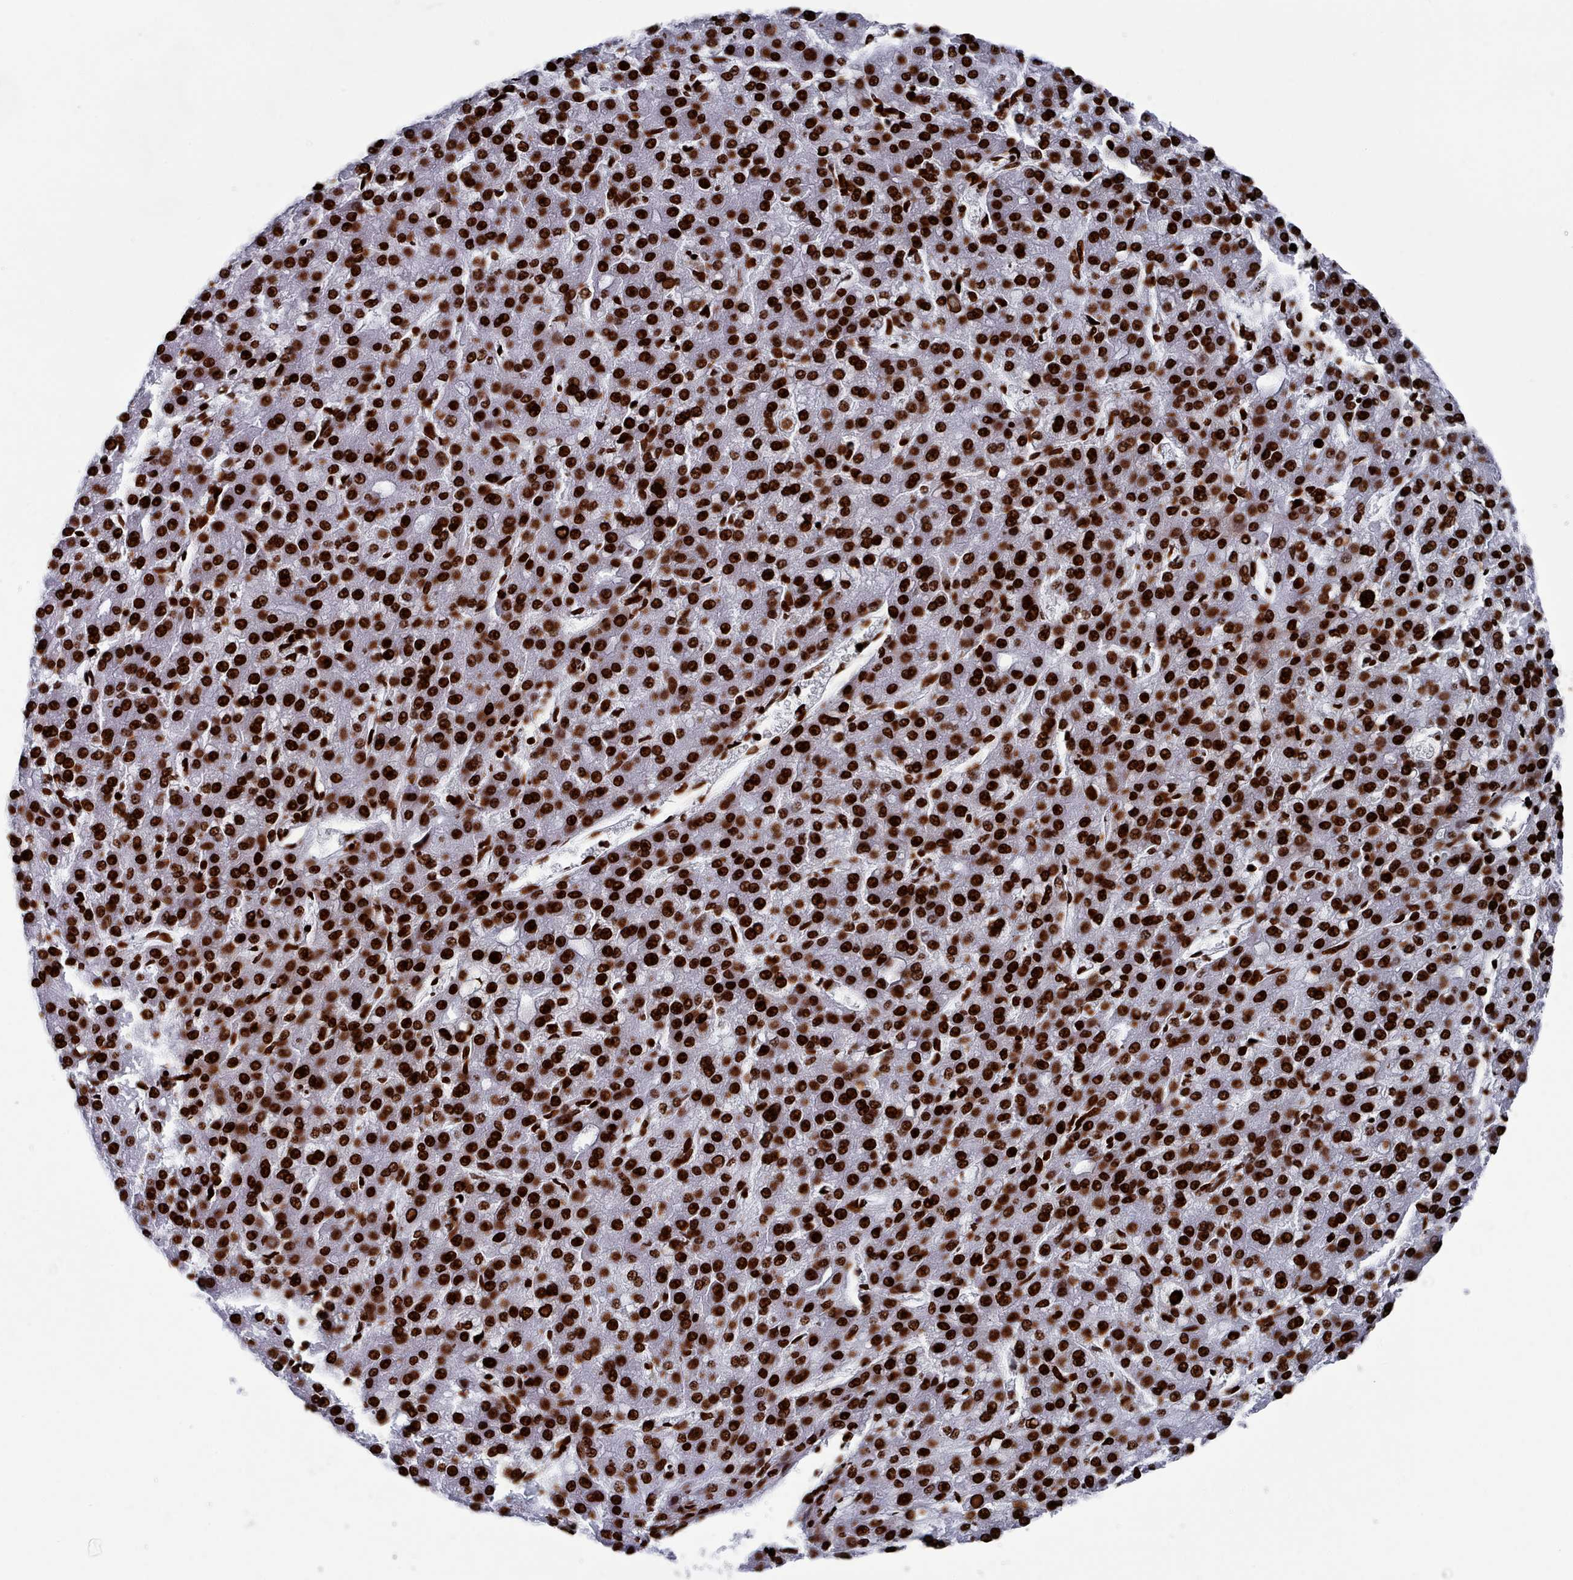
{"staining": {"intensity": "strong", "quantity": ">75%", "location": "nuclear"}, "tissue": "liver cancer", "cell_type": "Tumor cells", "image_type": "cancer", "snomed": [{"axis": "morphology", "description": "Carcinoma, Hepatocellular, NOS"}, {"axis": "topography", "description": "Liver"}], "caption": "An immunohistochemistry (IHC) micrograph of neoplastic tissue is shown. Protein staining in brown labels strong nuclear positivity in liver cancer within tumor cells.", "gene": "PCDHB12", "patient": {"sex": "male", "age": 67}}